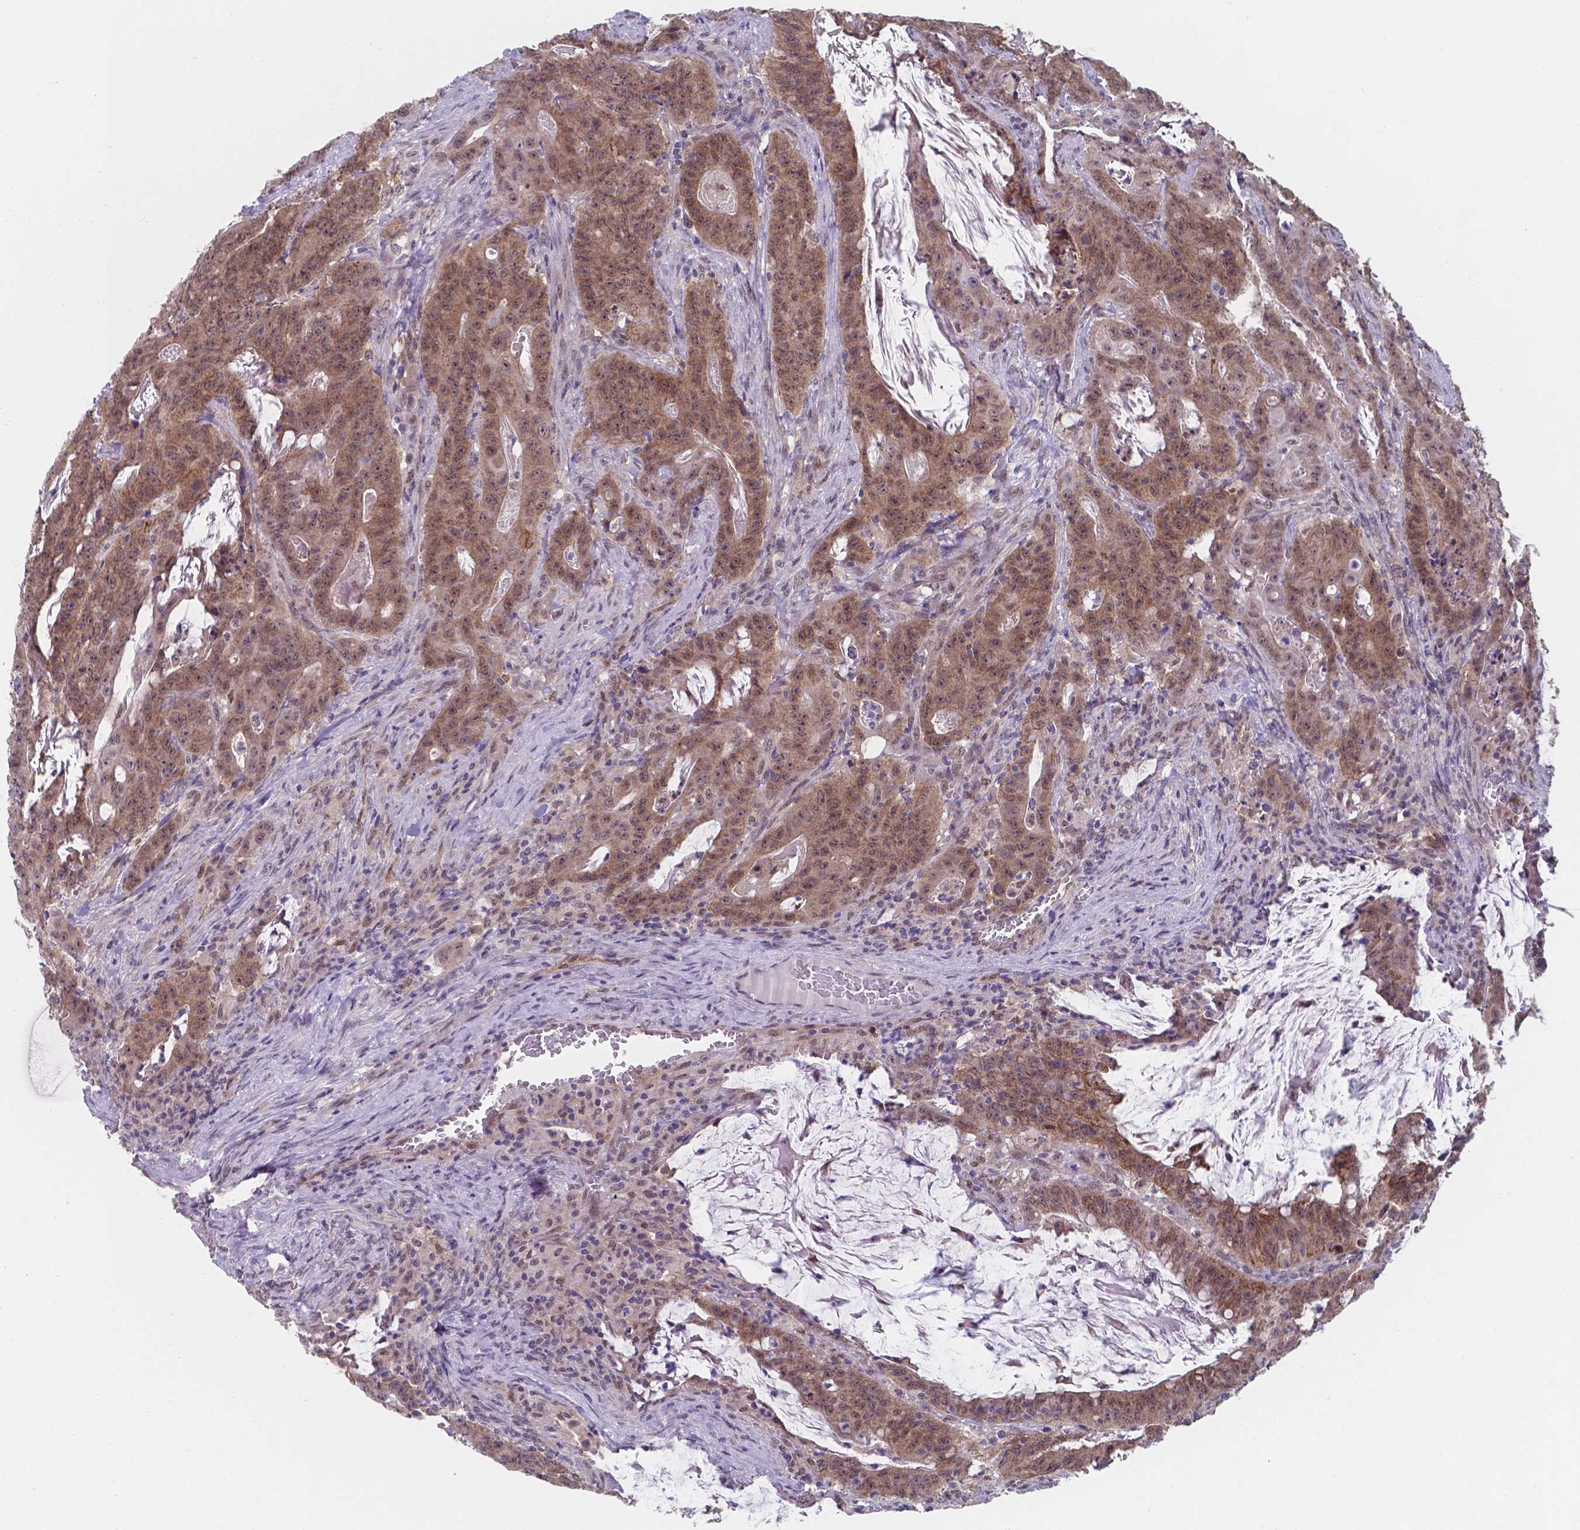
{"staining": {"intensity": "moderate", "quantity": ">75%", "location": "cytoplasmic/membranous,nuclear"}, "tissue": "colorectal cancer", "cell_type": "Tumor cells", "image_type": "cancer", "snomed": [{"axis": "morphology", "description": "Adenocarcinoma, NOS"}, {"axis": "topography", "description": "Colon"}], "caption": "DAB immunohistochemical staining of human colorectal cancer (adenocarcinoma) displays moderate cytoplasmic/membranous and nuclear protein positivity in about >75% of tumor cells.", "gene": "UBE2E2", "patient": {"sex": "male", "age": 33}}